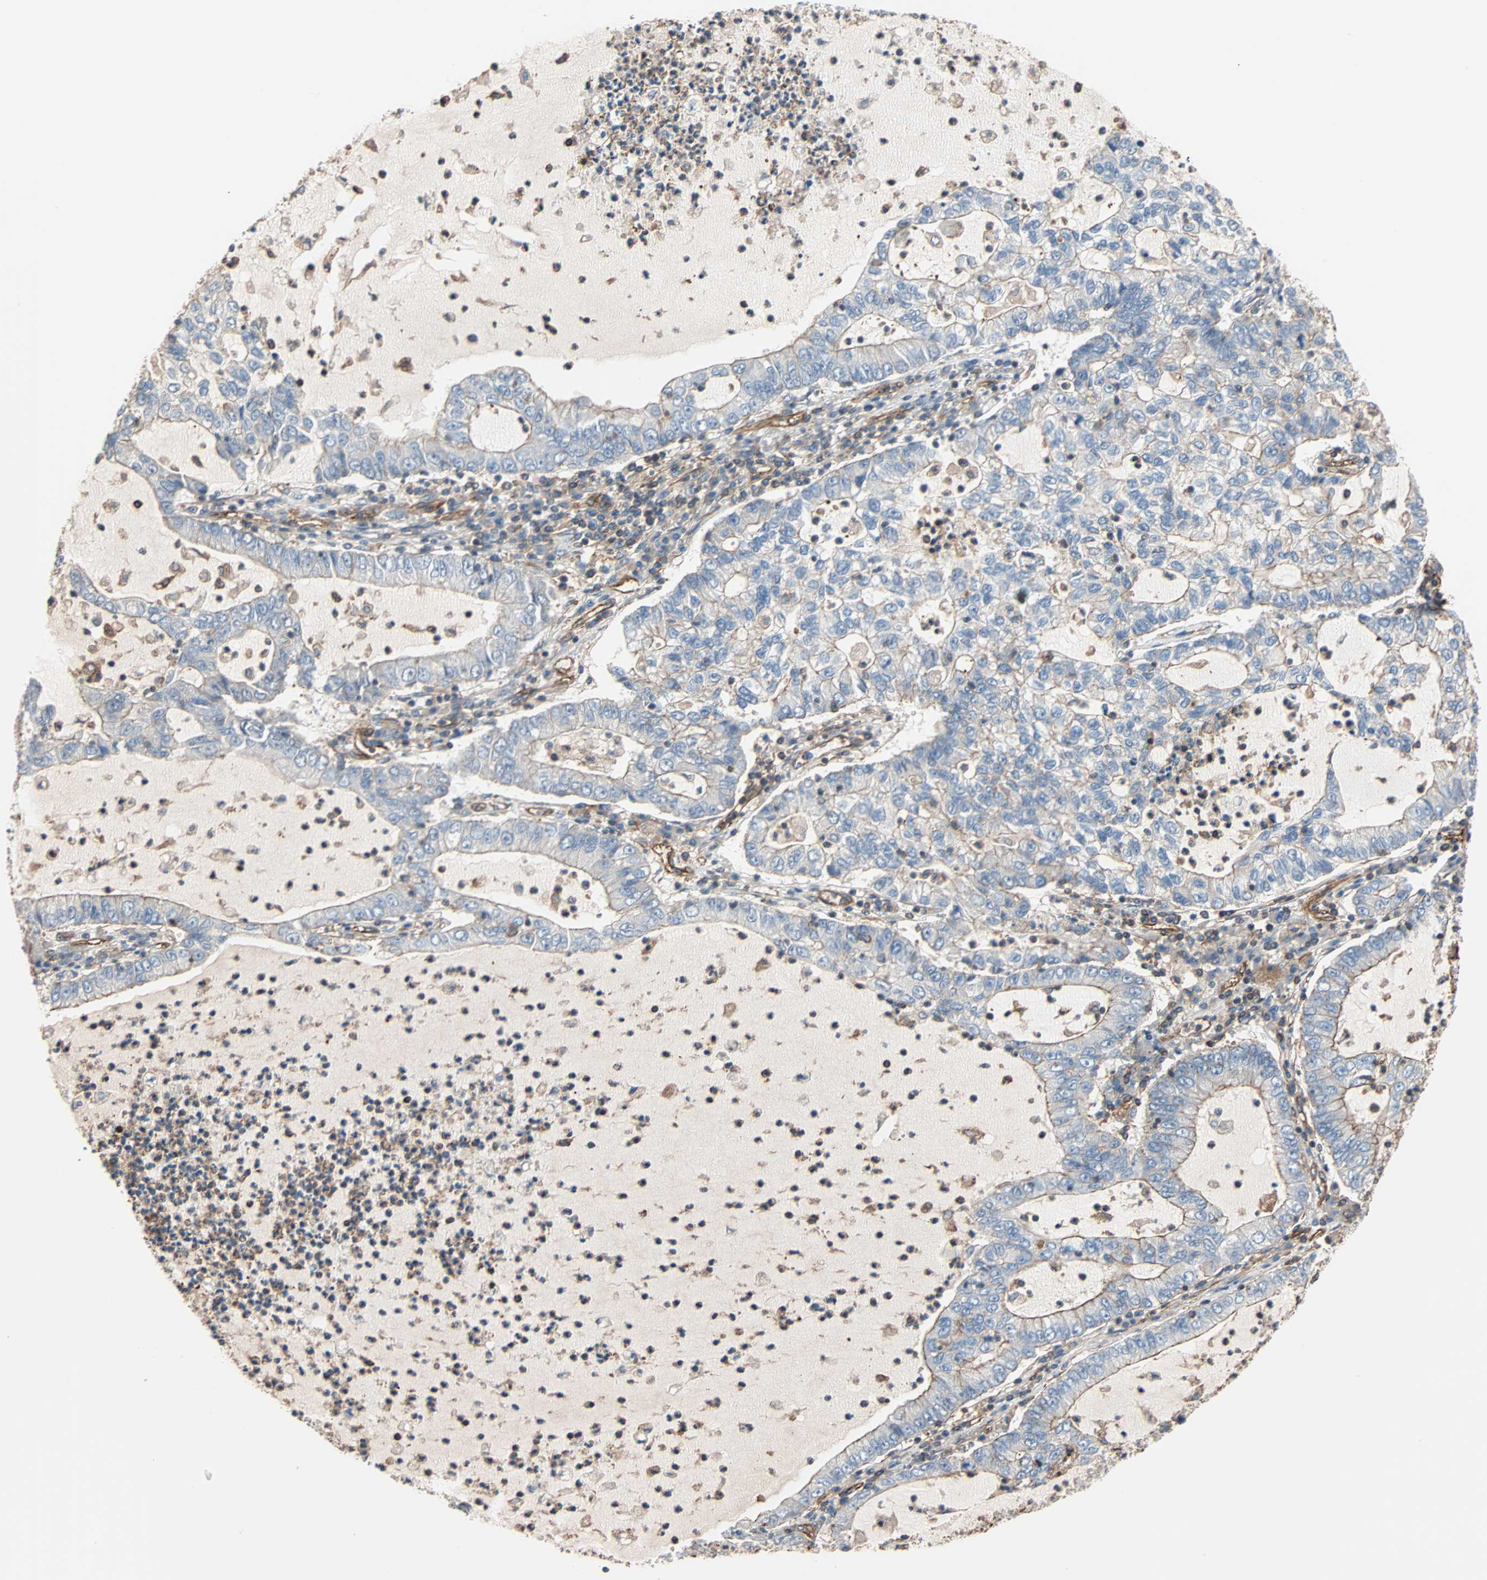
{"staining": {"intensity": "negative", "quantity": "none", "location": "none"}, "tissue": "lung cancer", "cell_type": "Tumor cells", "image_type": "cancer", "snomed": [{"axis": "morphology", "description": "Adenocarcinoma, NOS"}, {"axis": "topography", "description": "Lung"}], "caption": "Immunohistochemical staining of human lung cancer (adenocarcinoma) displays no significant staining in tumor cells. The staining was performed using DAB to visualize the protein expression in brown, while the nuclei were stained in blue with hematoxylin (Magnification: 20x).", "gene": "GALNT10", "patient": {"sex": "female", "age": 51}}